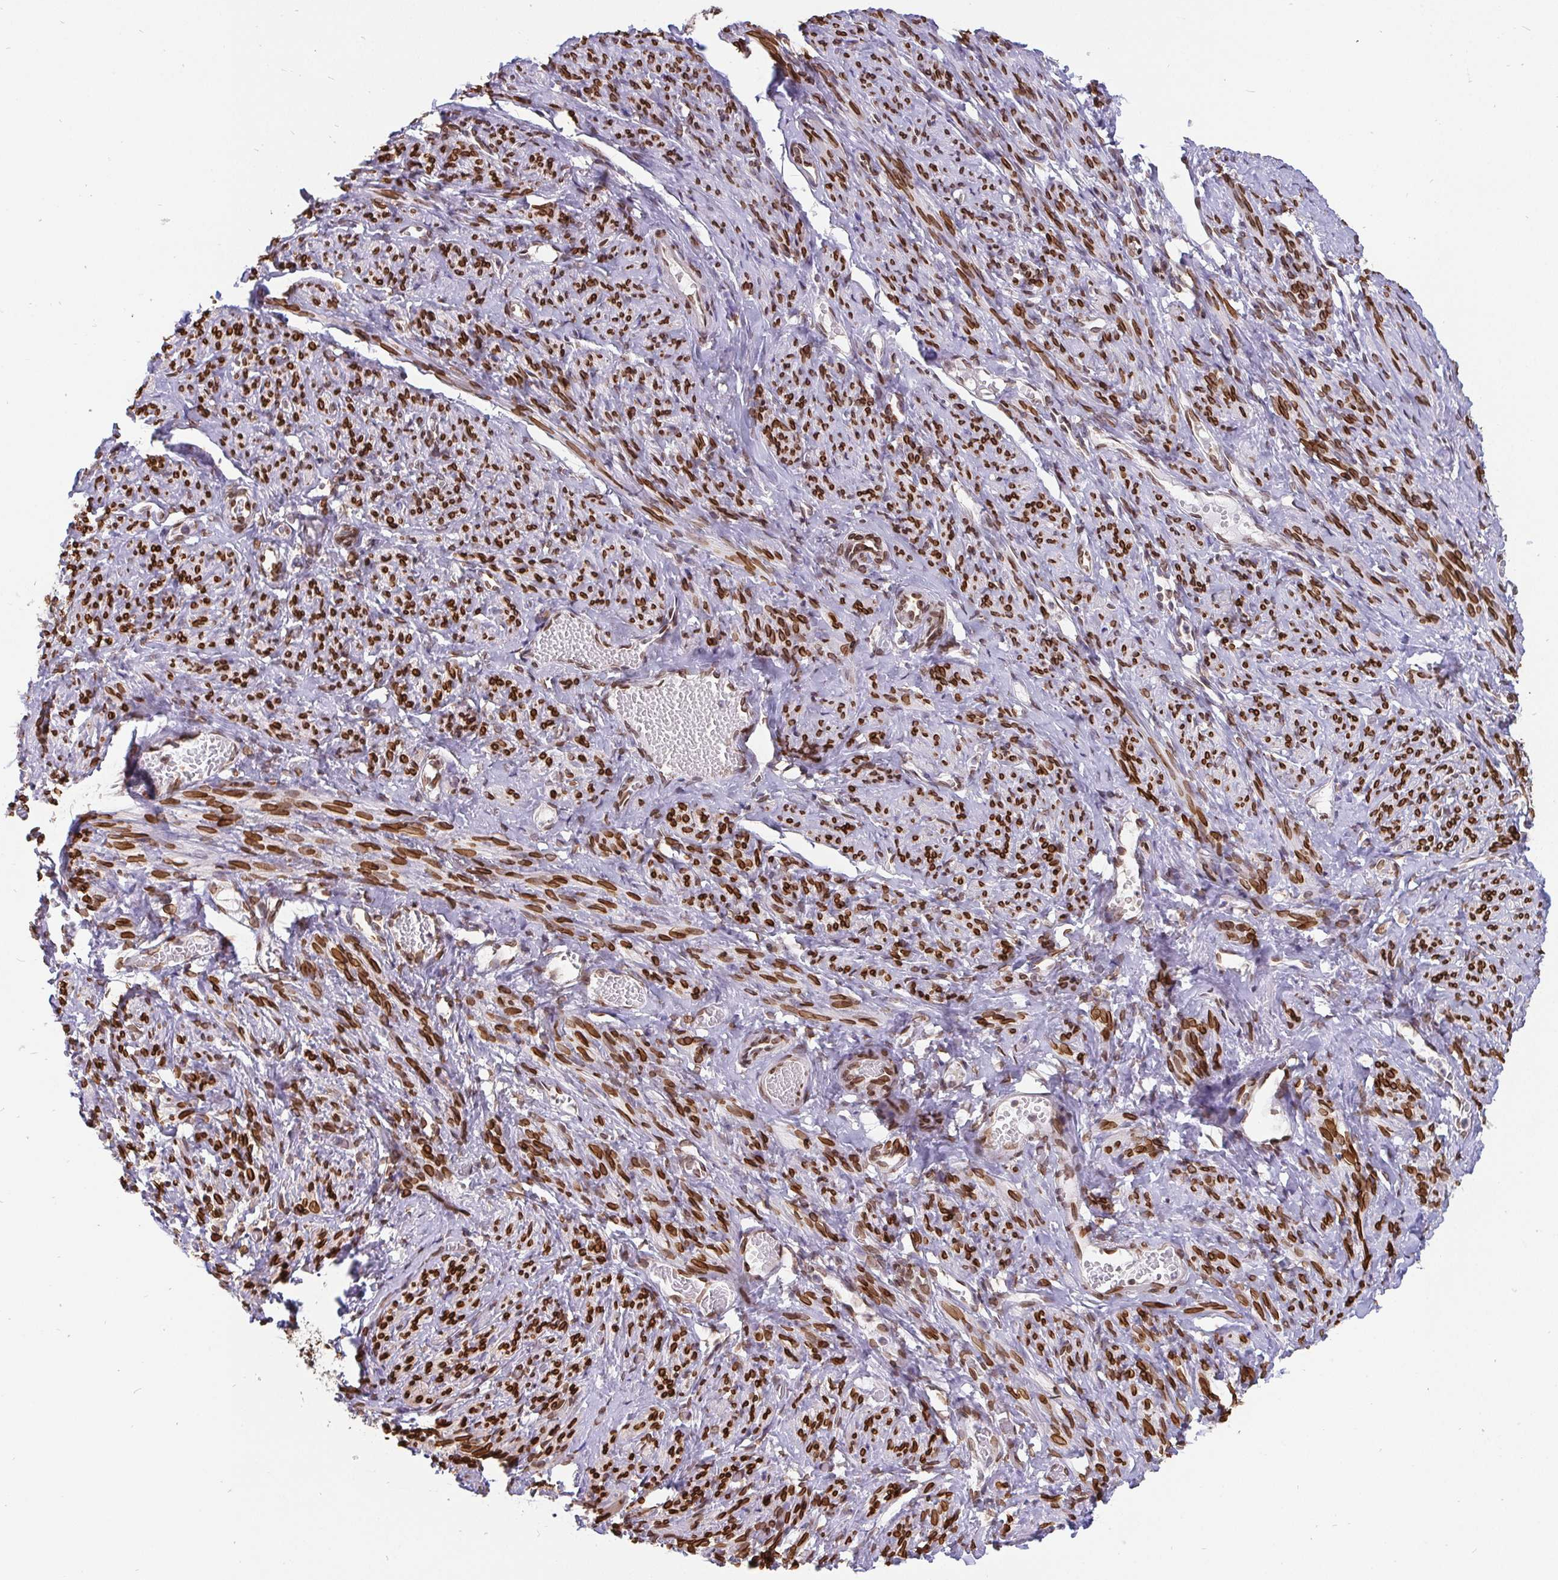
{"staining": {"intensity": "strong", "quantity": ">75%", "location": "cytoplasmic/membranous,nuclear"}, "tissue": "smooth muscle", "cell_type": "Smooth muscle cells", "image_type": "normal", "snomed": [{"axis": "morphology", "description": "Normal tissue, NOS"}, {"axis": "topography", "description": "Smooth muscle"}], "caption": "Strong cytoplasmic/membranous,nuclear expression is appreciated in approximately >75% of smooth muscle cells in benign smooth muscle.", "gene": "EMD", "patient": {"sex": "female", "age": 65}}